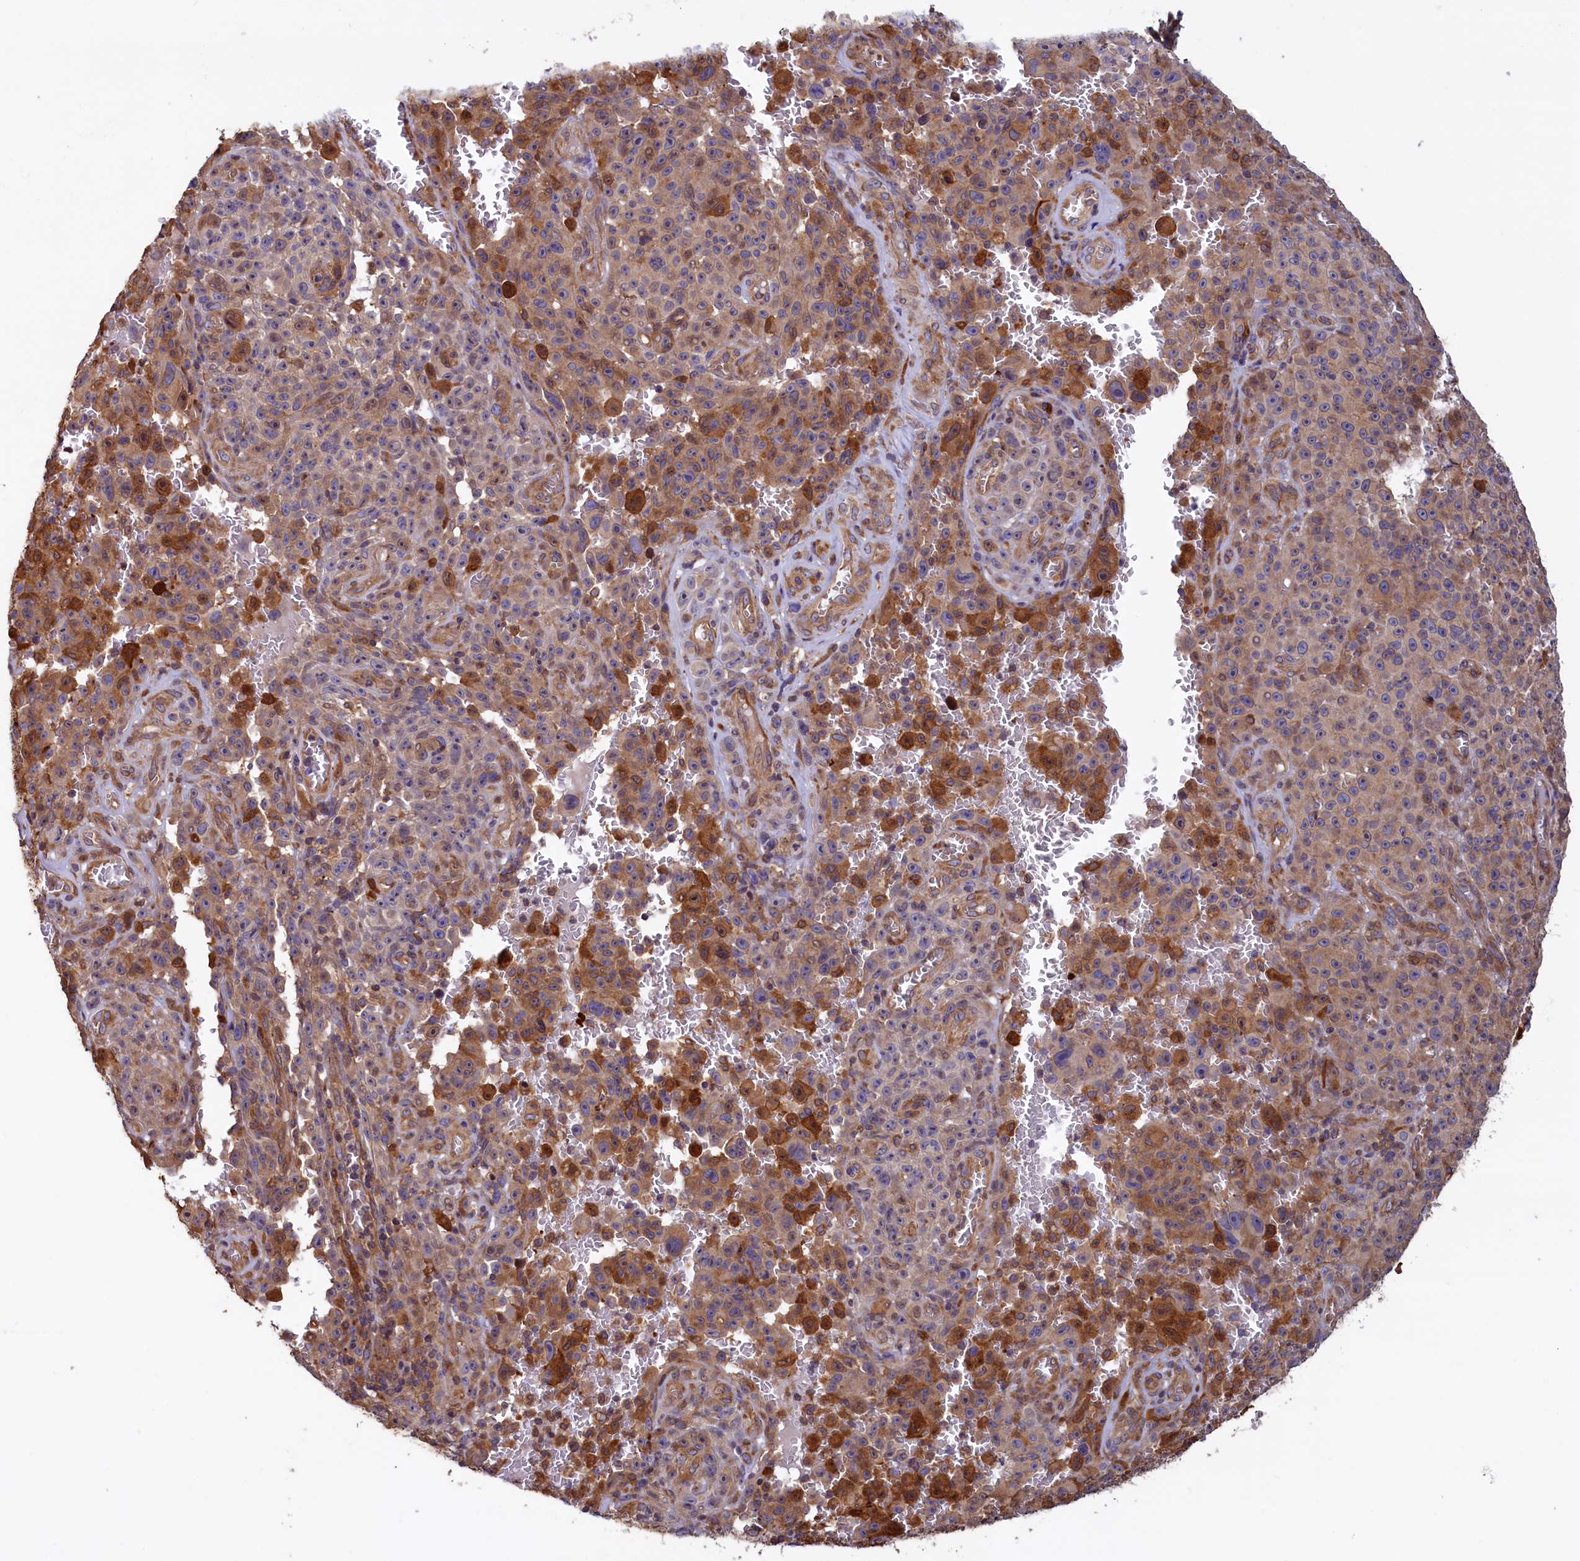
{"staining": {"intensity": "moderate", "quantity": "<25%", "location": "cytoplasmic/membranous"}, "tissue": "melanoma", "cell_type": "Tumor cells", "image_type": "cancer", "snomed": [{"axis": "morphology", "description": "Malignant melanoma, NOS"}, {"axis": "topography", "description": "Skin"}], "caption": "This photomicrograph displays malignant melanoma stained with immunohistochemistry to label a protein in brown. The cytoplasmic/membranous of tumor cells show moderate positivity for the protein. Nuclei are counter-stained blue.", "gene": "ATXN2L", "patient": {"sex": "female", "age": 82}}